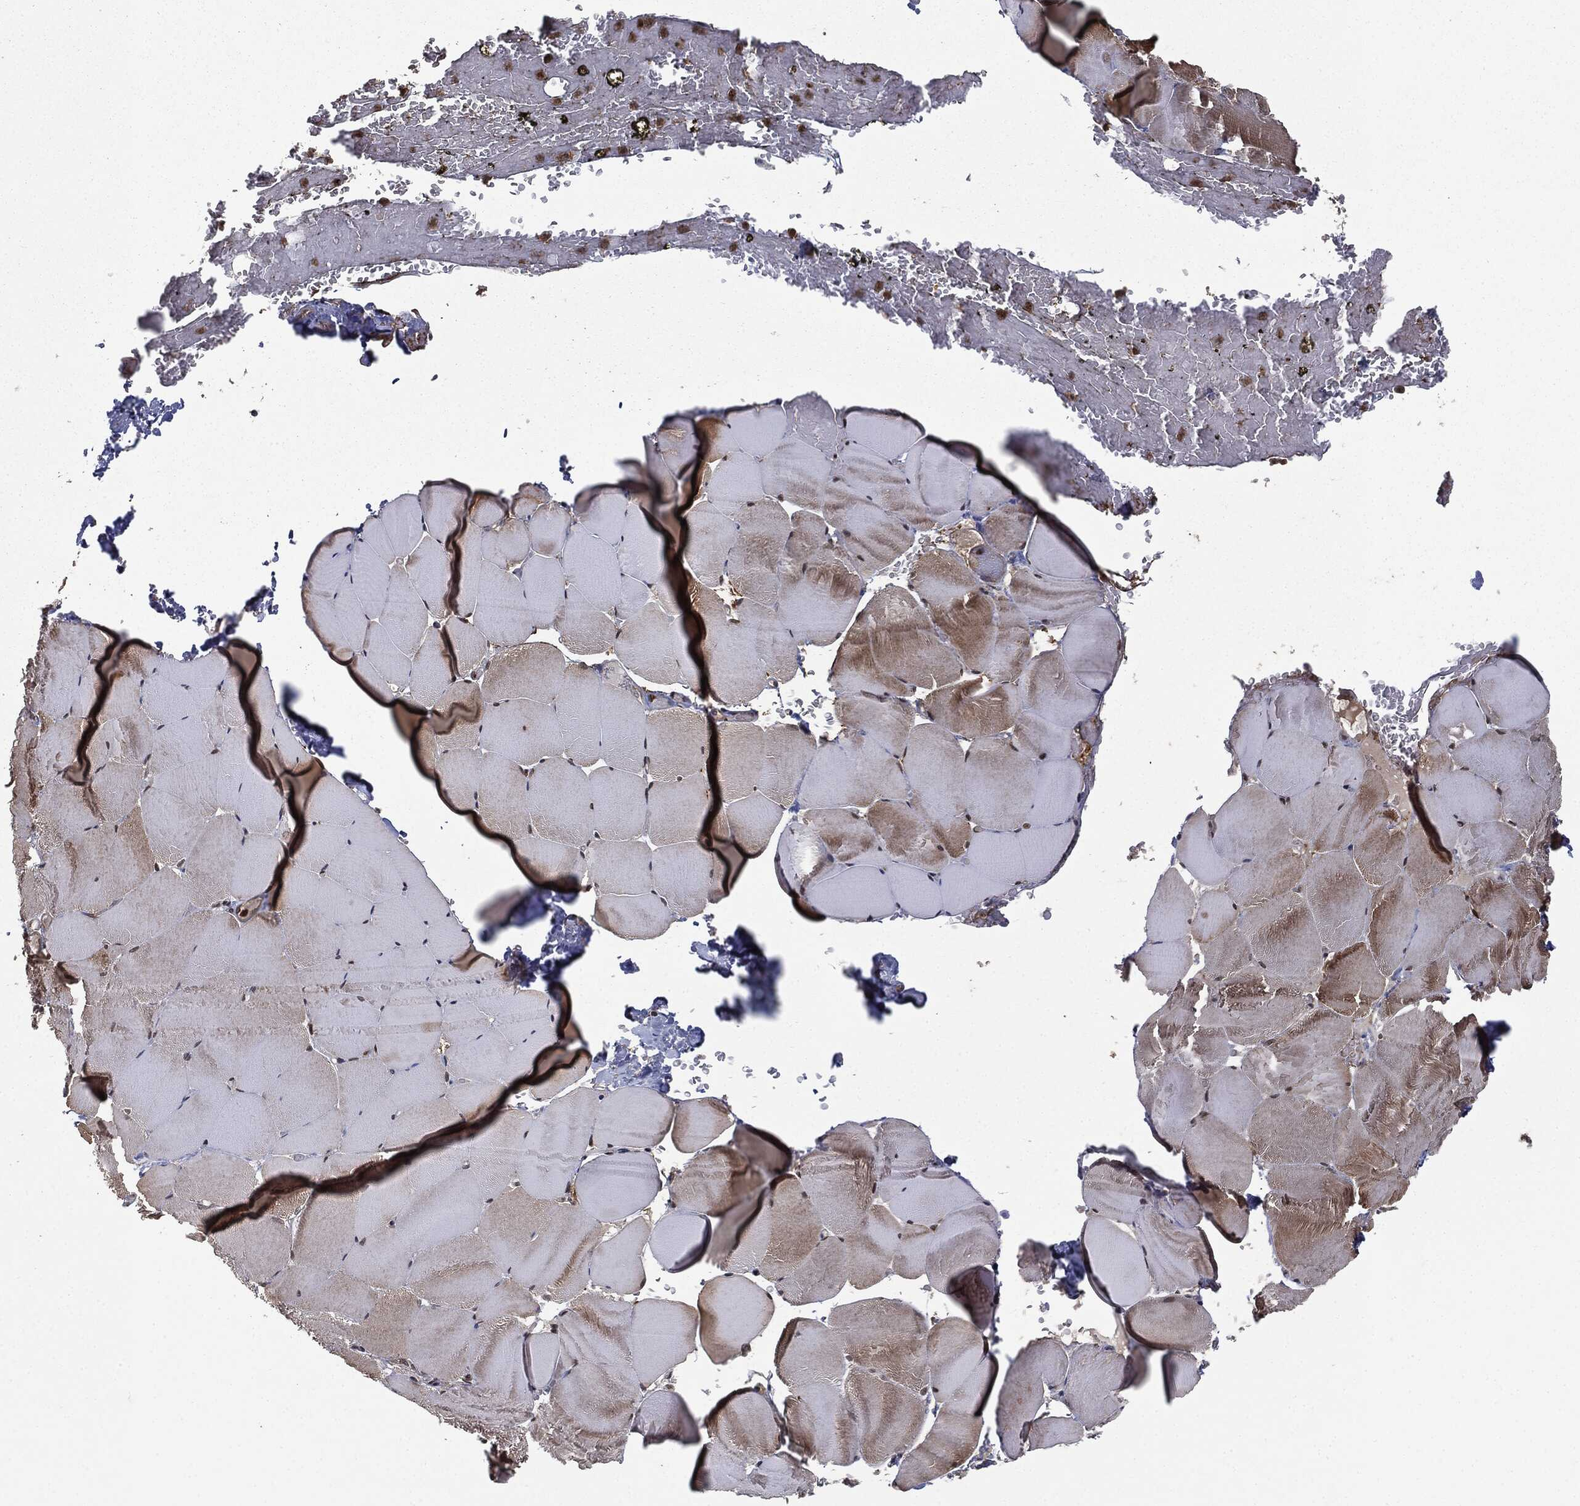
{"staining": {"intensity": "moderate", "quantity": "25%-75%", "location": "cytoplasmic/membranous"}, "tissue": "skeletal muscle", "cell_type": "Myocytes", "image_type": "normal", "snomed": [{"axis": "morphology", "description": "Normal tissue, NOS"}, {"axis": "topography", "description": "Skeletal muscle"}], "caption": "Brown immunohistochemical staining in unremarkable human skeletal muscle reveals moderate cytoplasmic/membranous expression in approximately 25%-75% of myocytes.", "gene": "ZNHIT6", "patient": {"sex": "female", "age": 37}}